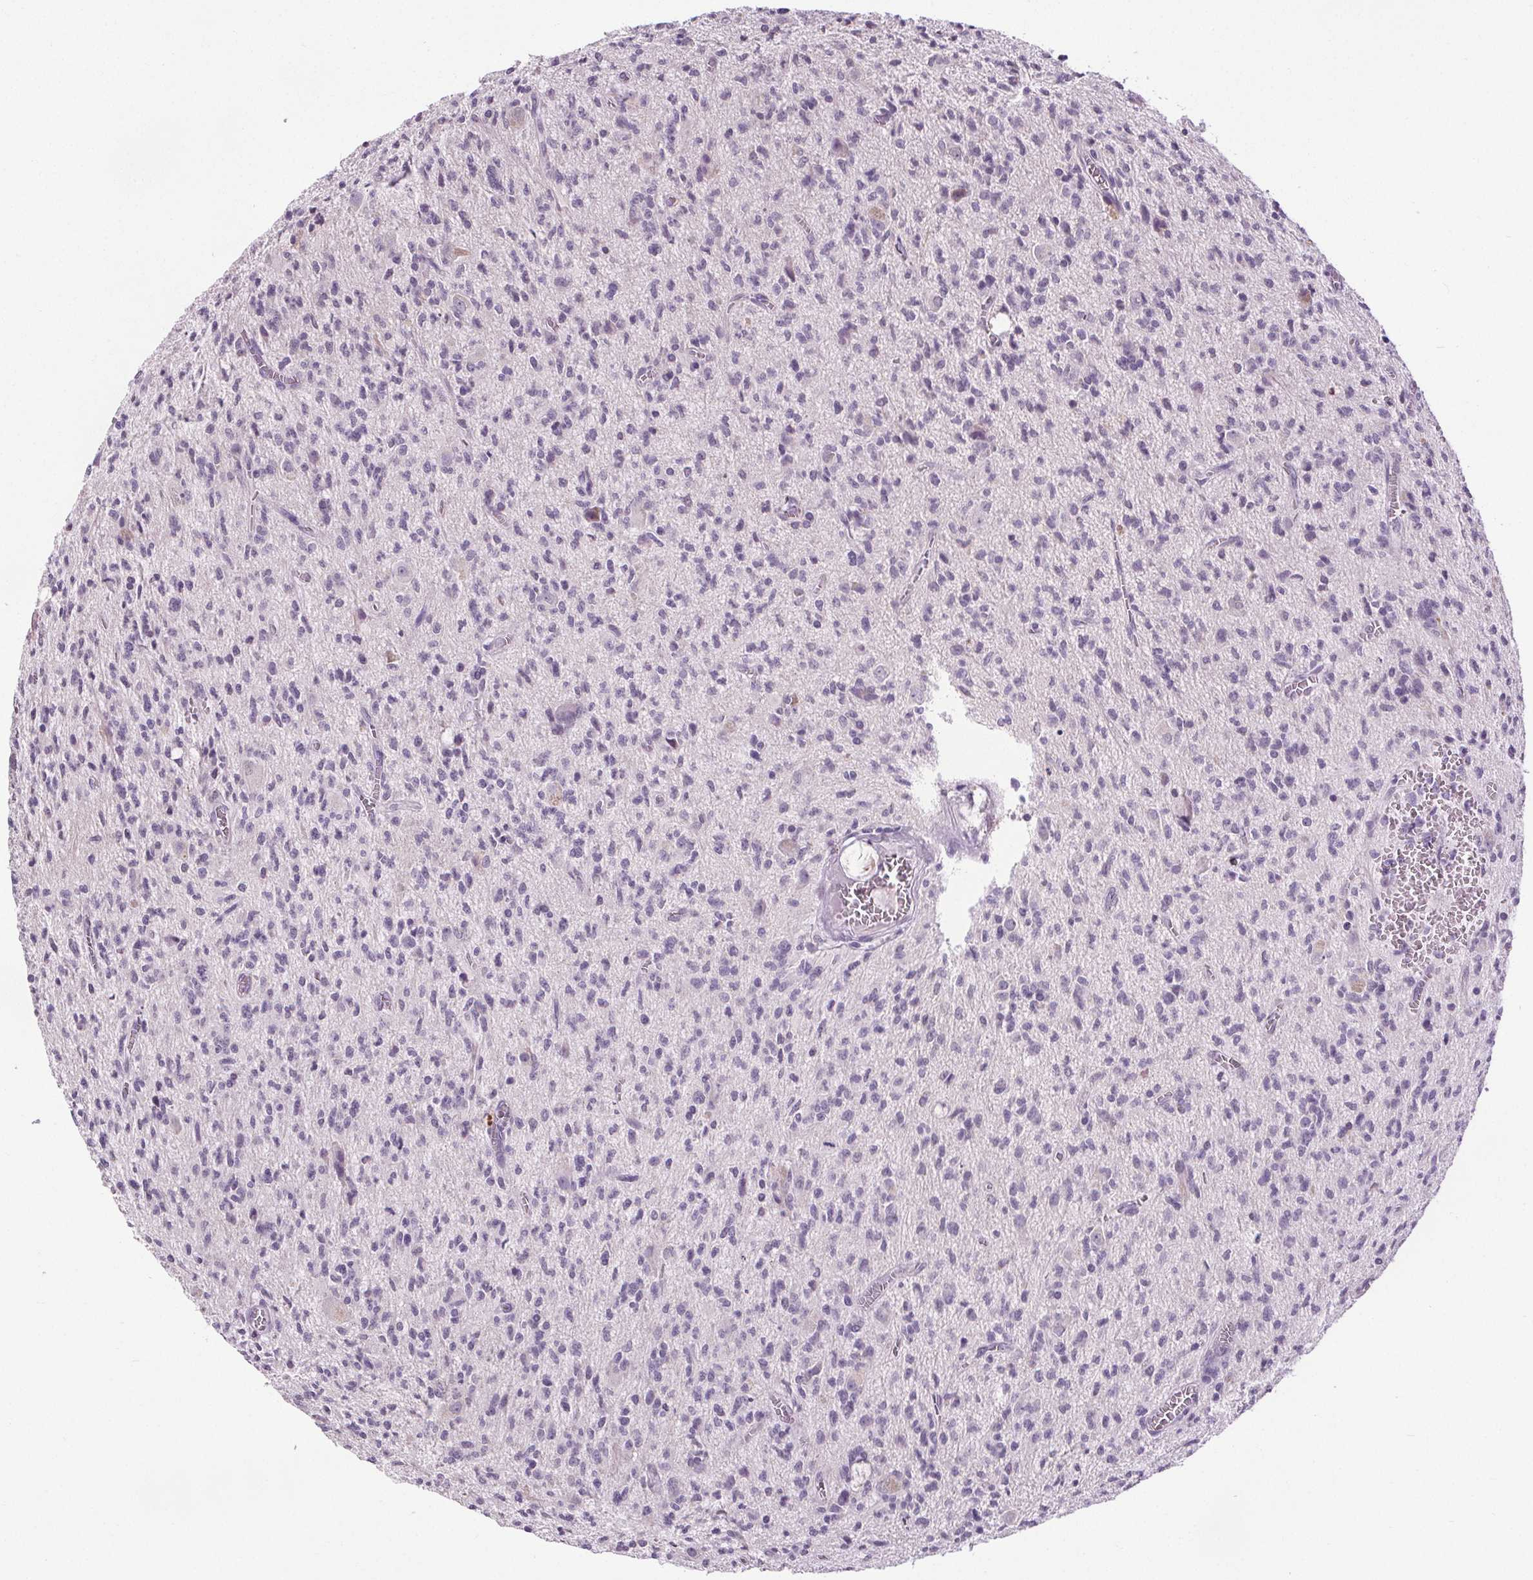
{"staining": {"intensity": "negative", "quantity": "none", "location": "none"}, "tissue": "glioma", "cell_type": "Tumor cells", "image_type": "cancer", "snomed": [{"axis": "morphology", "description": "Glioma, malignant, Low grade"}, {"axis": "topography", "description": "Brain"}], "caption": "Immunohistochemistry (IHC) of human low-grade glioma (malignant) exhibits no staining in tumor cells. Nuclei are stained in blue.", "gene": "SLC2A9", "patient": {"sex": "male", "age": 64}}